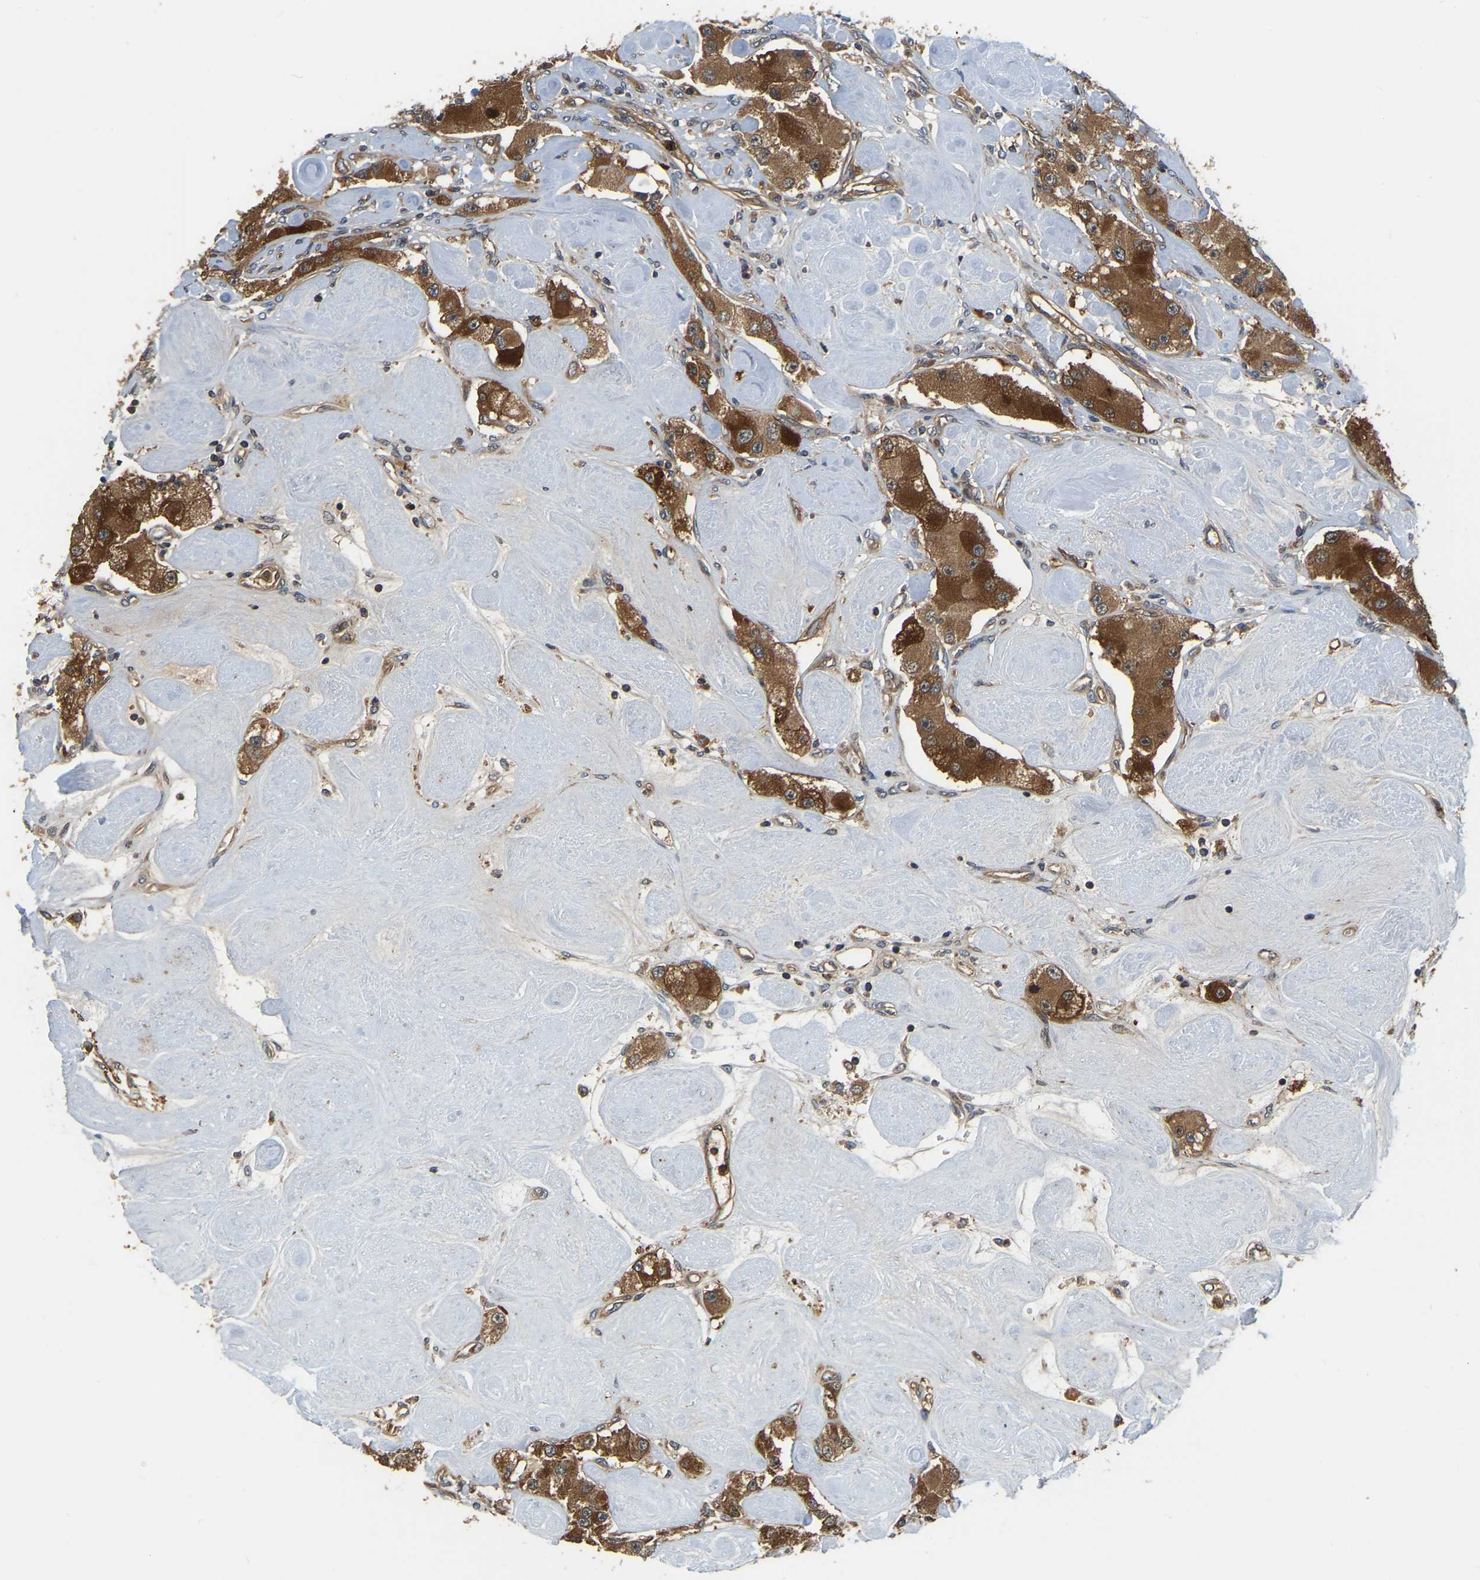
{"staining": {"intensity": "strong", "quantity": ">75%", "location": "cytoplasmic/membranous"}, "tissue": "carcinoid", "cell_type": "Tumor cells", "image_type": "cancer", "snomed": [{"axis": "morphology", "description": "Carcinoid, malignant, NOS"}, {"axis": "topography", "description": "Pancreas"}], "caption": "Human malignant carcinoid stained with a brown dye exhibits strong cytoplasmic/membranous positive positivity in about >75% of tumor cells.", "gene": "GARS1", "patient": {"sex": "male", "age": 41}}